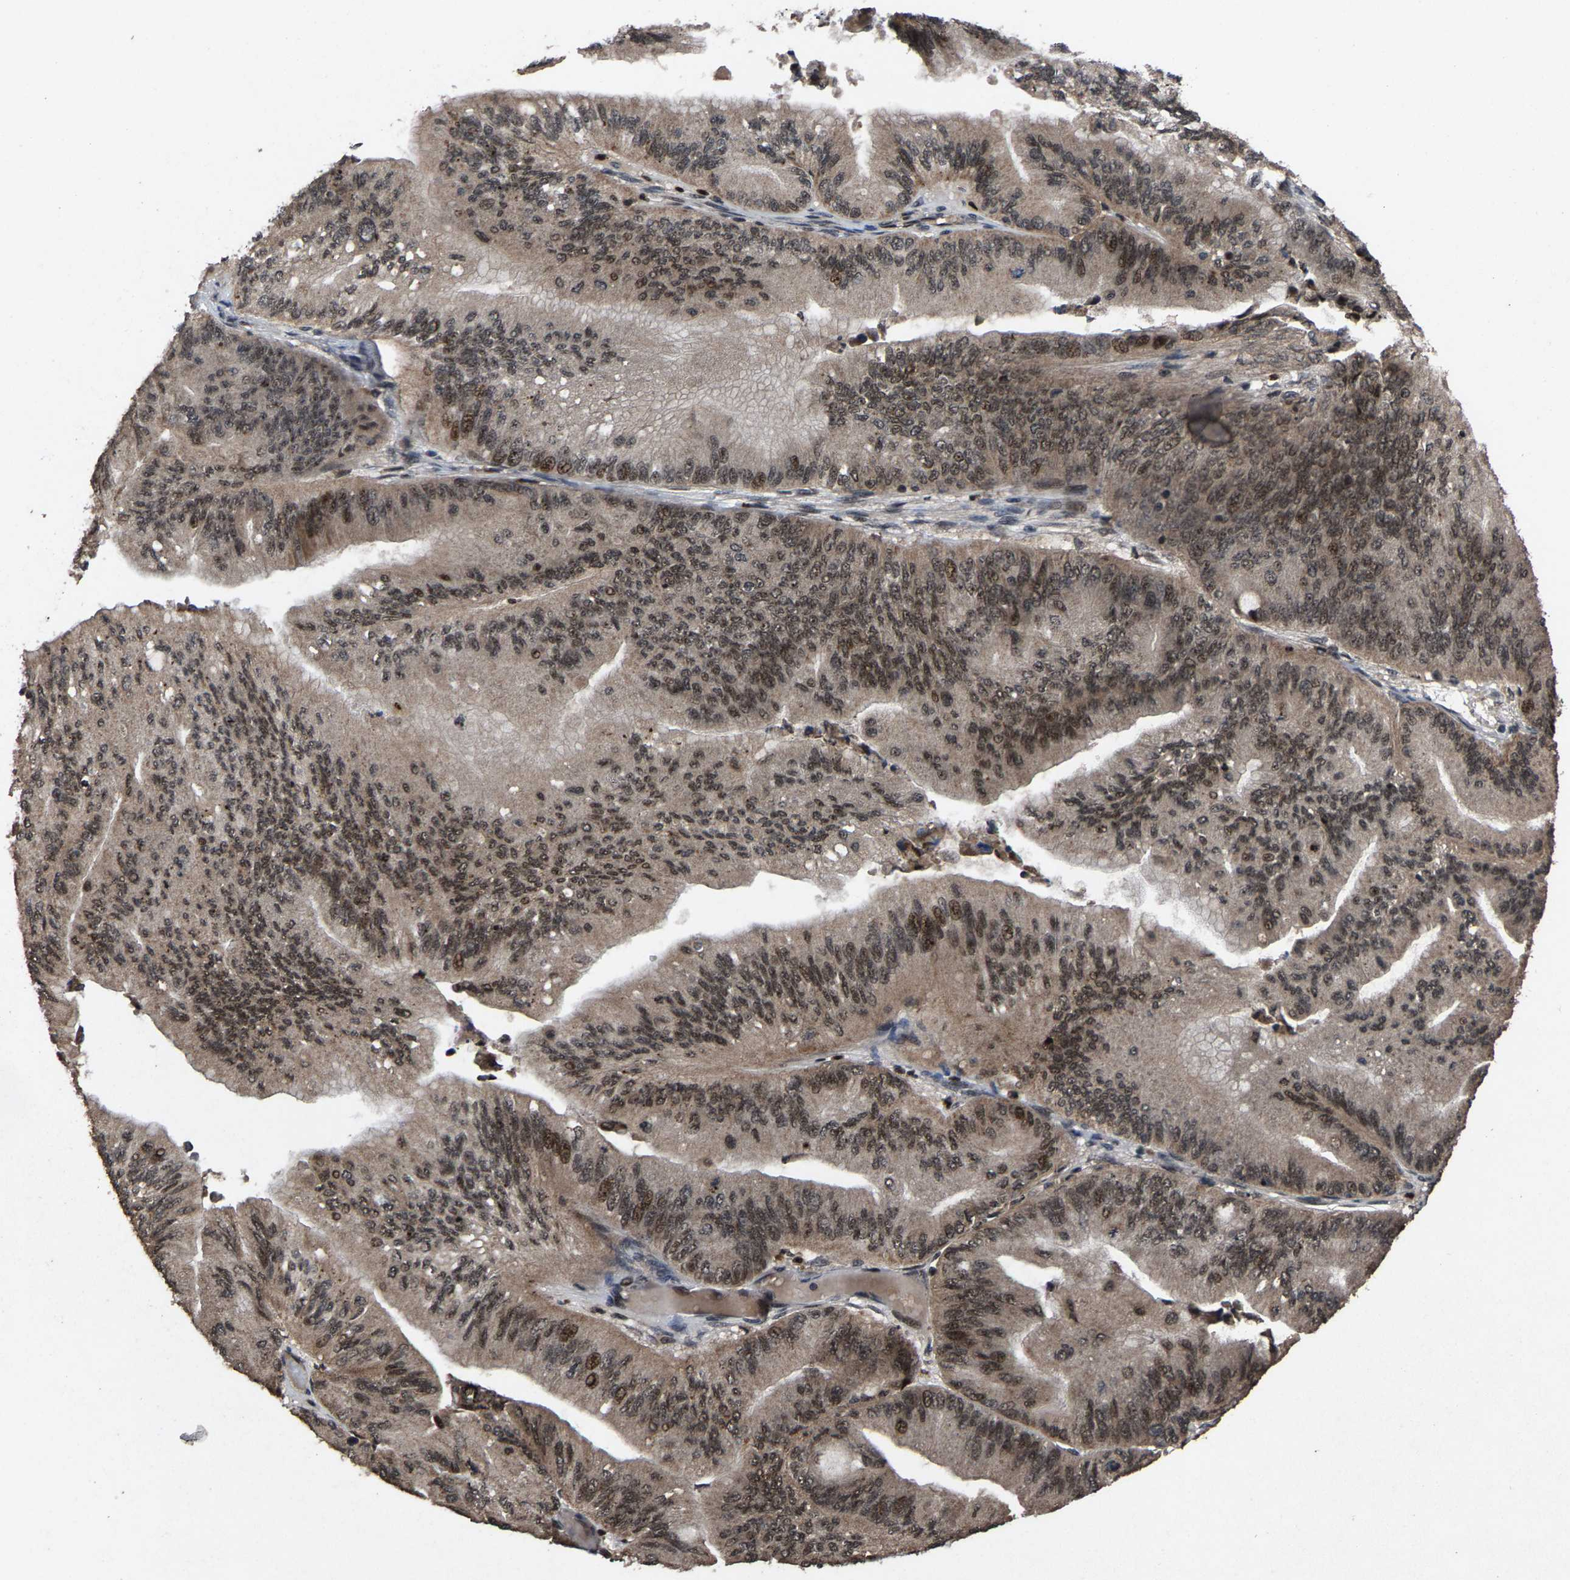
{"staining": {"intensity": "moderate", "quantity": ">75%", "location": "cytoplasmic/membranous,nuclear"}, "tissue": "ovarian cancer", "cell_type": "Tumor cells", "image_type": "cancer", "snomed": [{"axis": "morphology", "description": "Cystadenocarcinoma, mucinous, NOS"}, {"axis": "topography", "description": "Ovary"}], "caption": "An image showing moderate cytoplasmic/membranous and nuclear positivity in about >75% of tumor cells in mucinous cystadenocarcinoma (ovarian), as visualized by brown immunohistochemical staining.", "gene": "HAUS6", "patient": {"sex": "female", "age": 61}}